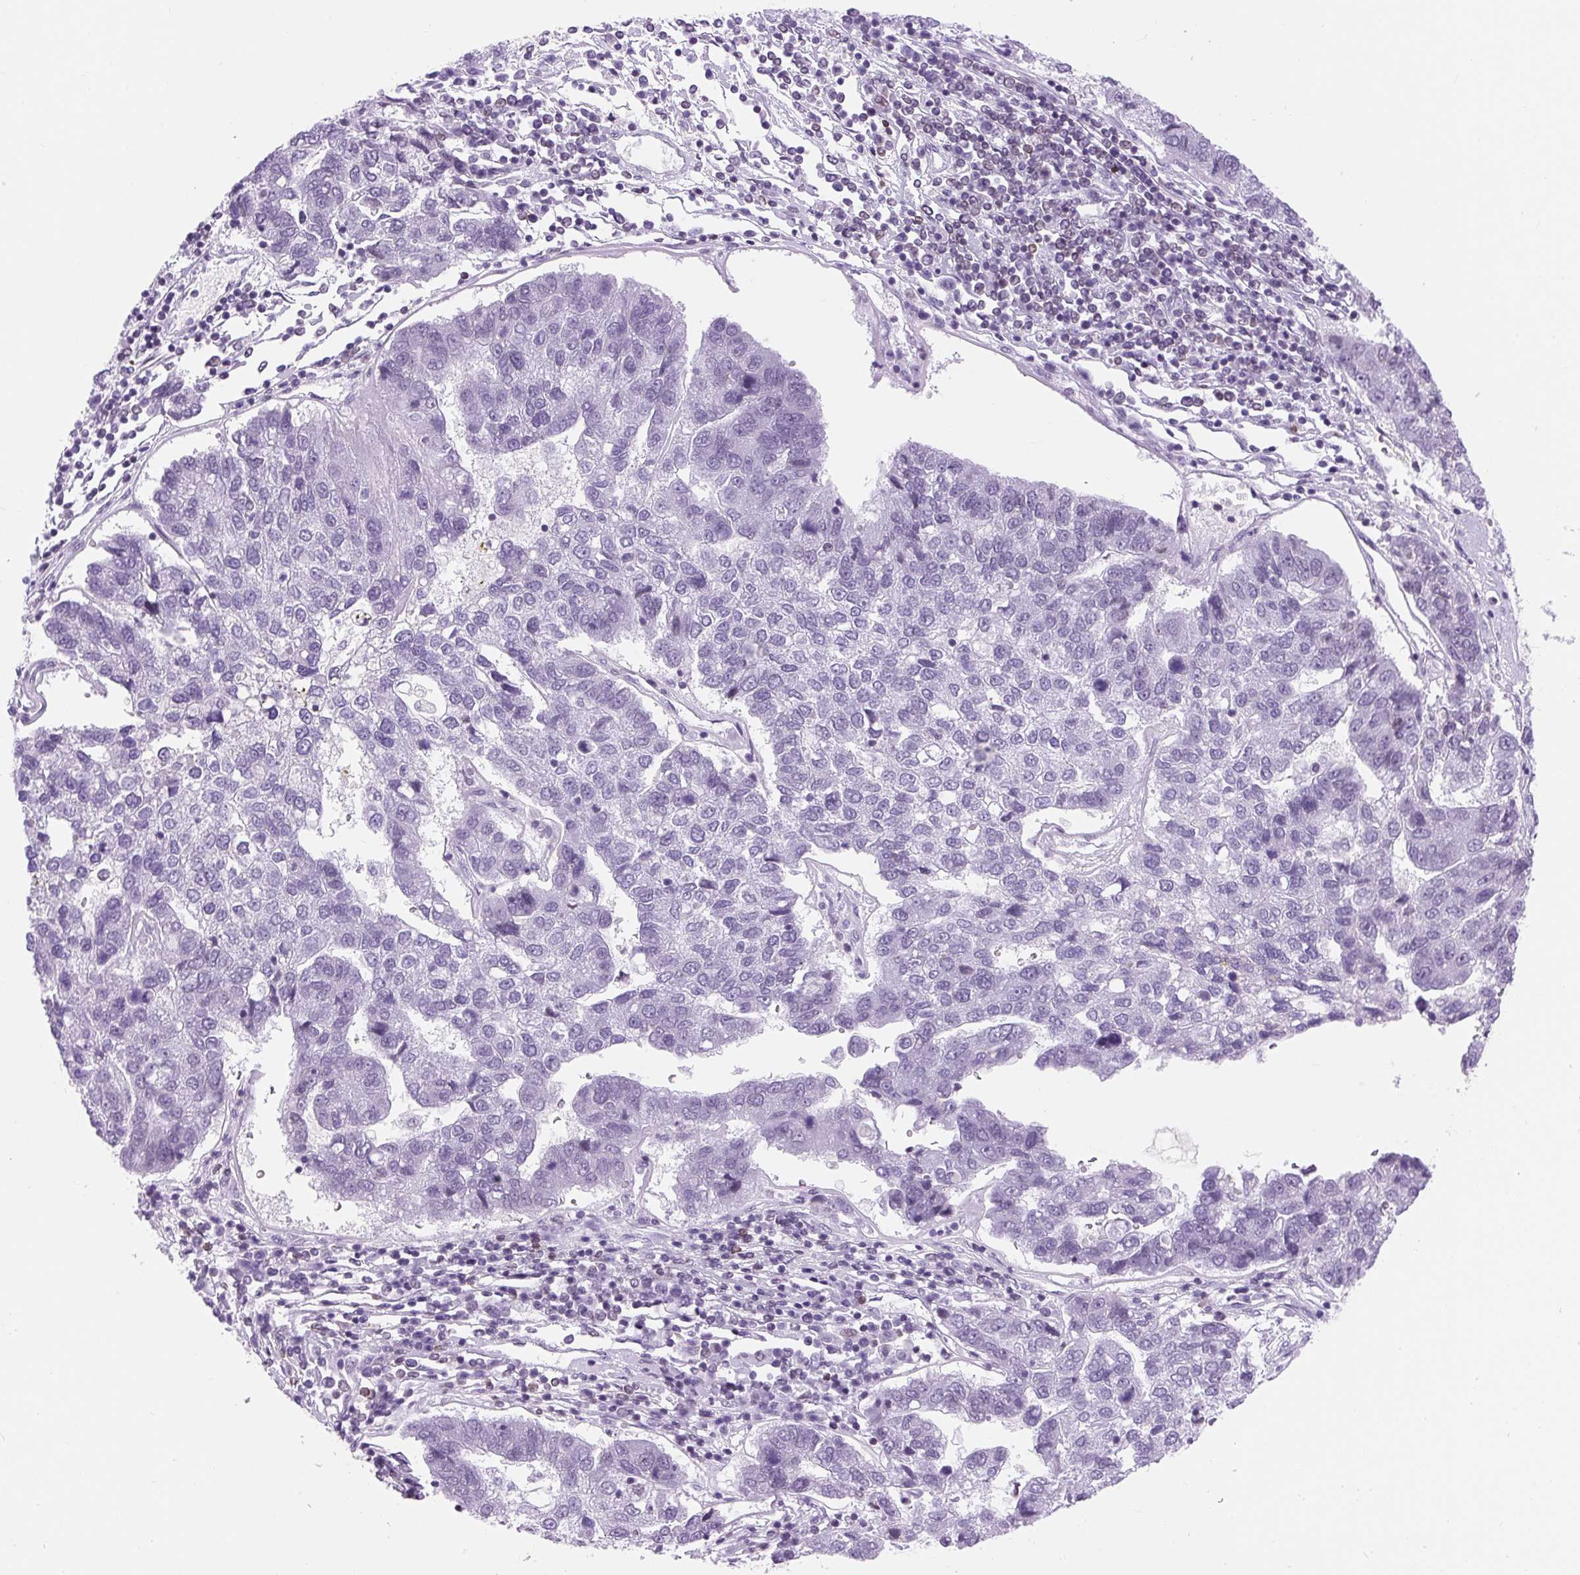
{"staining": {"intensity": "negative", "quantity": "none", "location": "none"}, "tissue": "pancreatic cancer", "cell_type": "Tumor cells", "image_type": "cancer", "snomed": [{"axis": "morphology", "description": "Adenocarcinoma, NOS"}, {"axis": "topography", "description": "Pancreas"}], "caption": "DAB (3,3'-diaminobenzidine) immunohistochemical staining of pancreatic cancer shows no significant staining in tumor cells.", "gene": "VPREB1", "patient": {"sex": "female", "age": 61}}